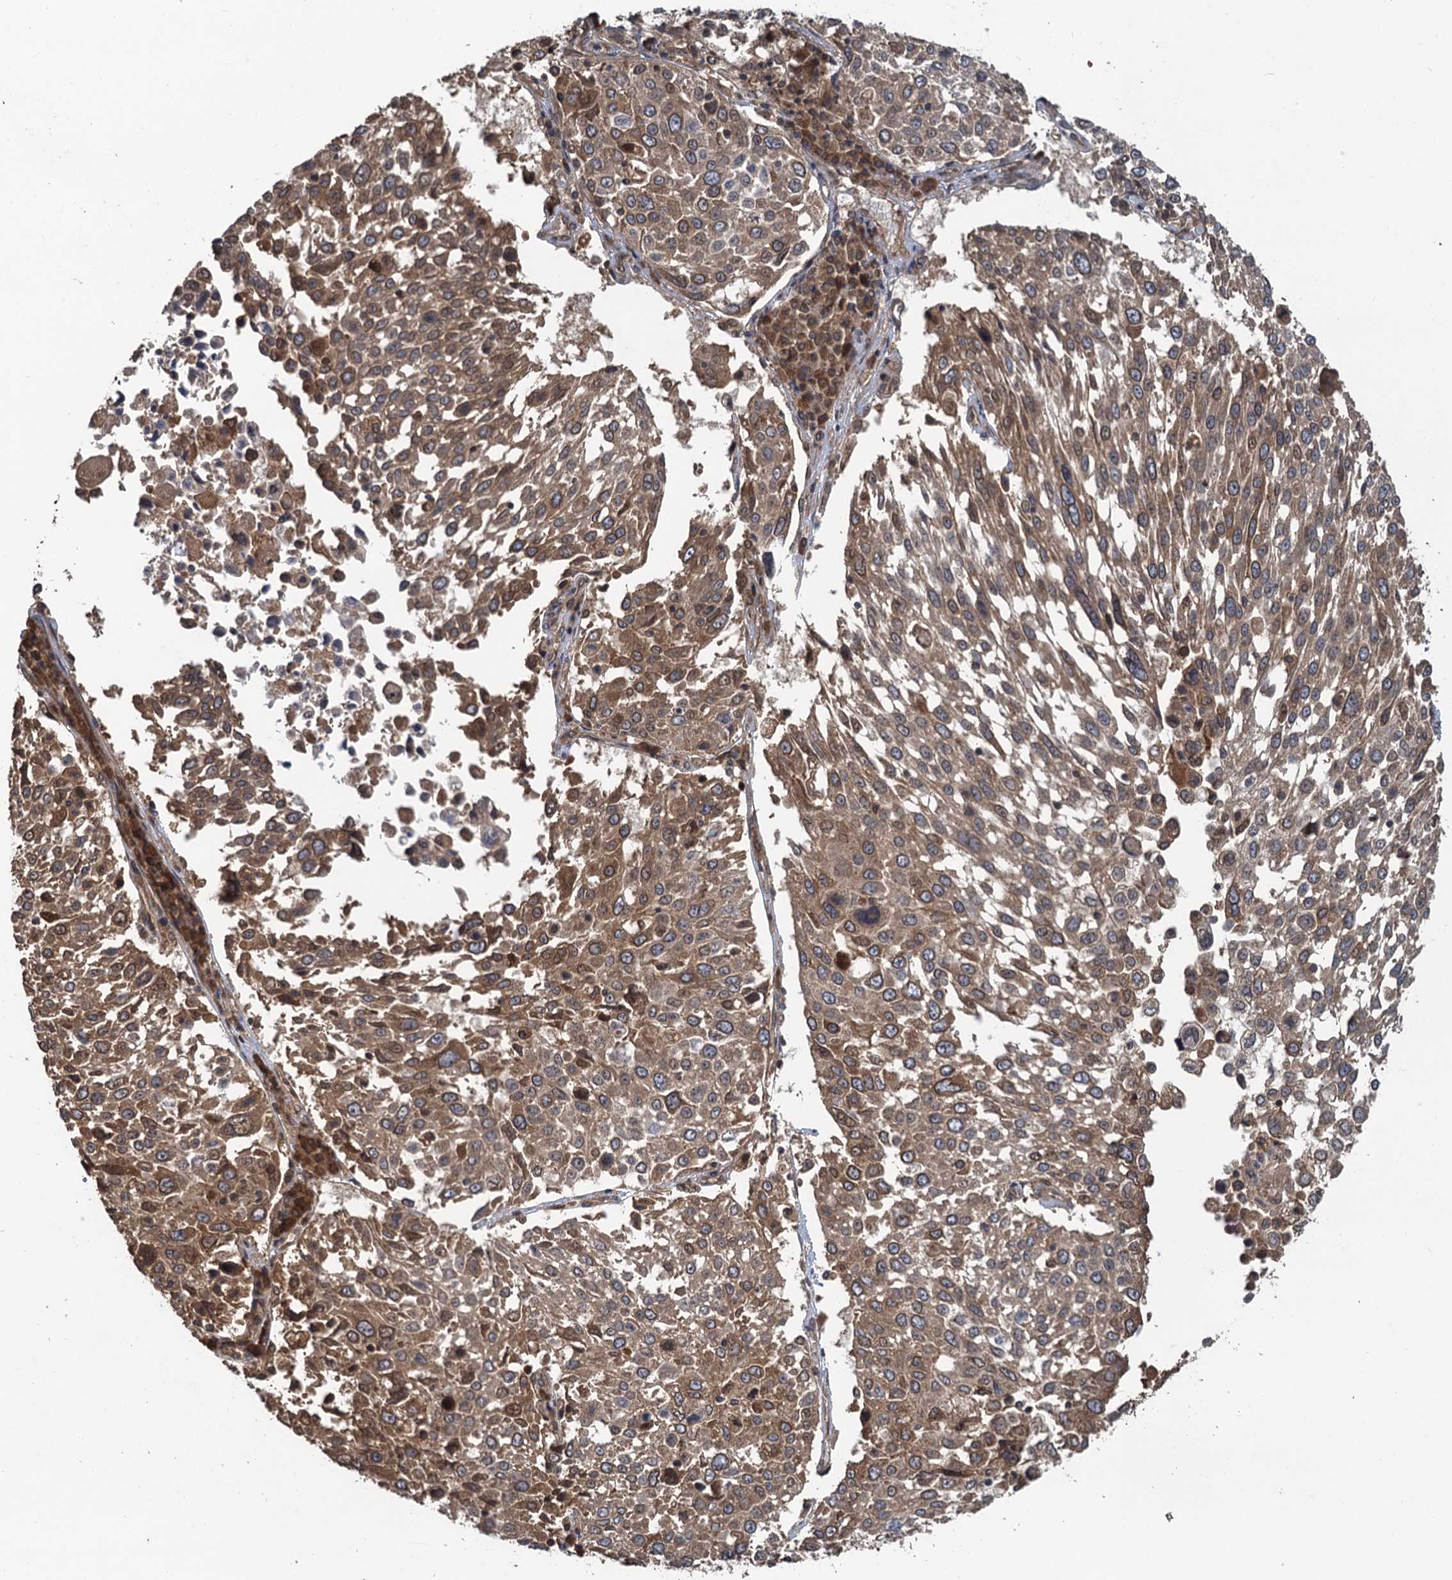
{"staining": {"intensity": "moderate", "quantity": ">75%", "location": "cytoplasmic/membranous,nuclear"}, "tissue": "lung cancer", "cell_type": "Tumor cells", "image_type": "cancer", "snomed": [{"axis": "morphology", "description": "Squamous cell carcinoma, NOS"}, {"axis": "topography", "description": "Lung"}], "caption": "Moderate cytoplasmic/membranous and nuclear protein expression is present in about >75% of tumor cells in lung cancer (squamous cell carcinoma).", "gene": "GLE1", "patient": {"sex": "male", "age": 65}}